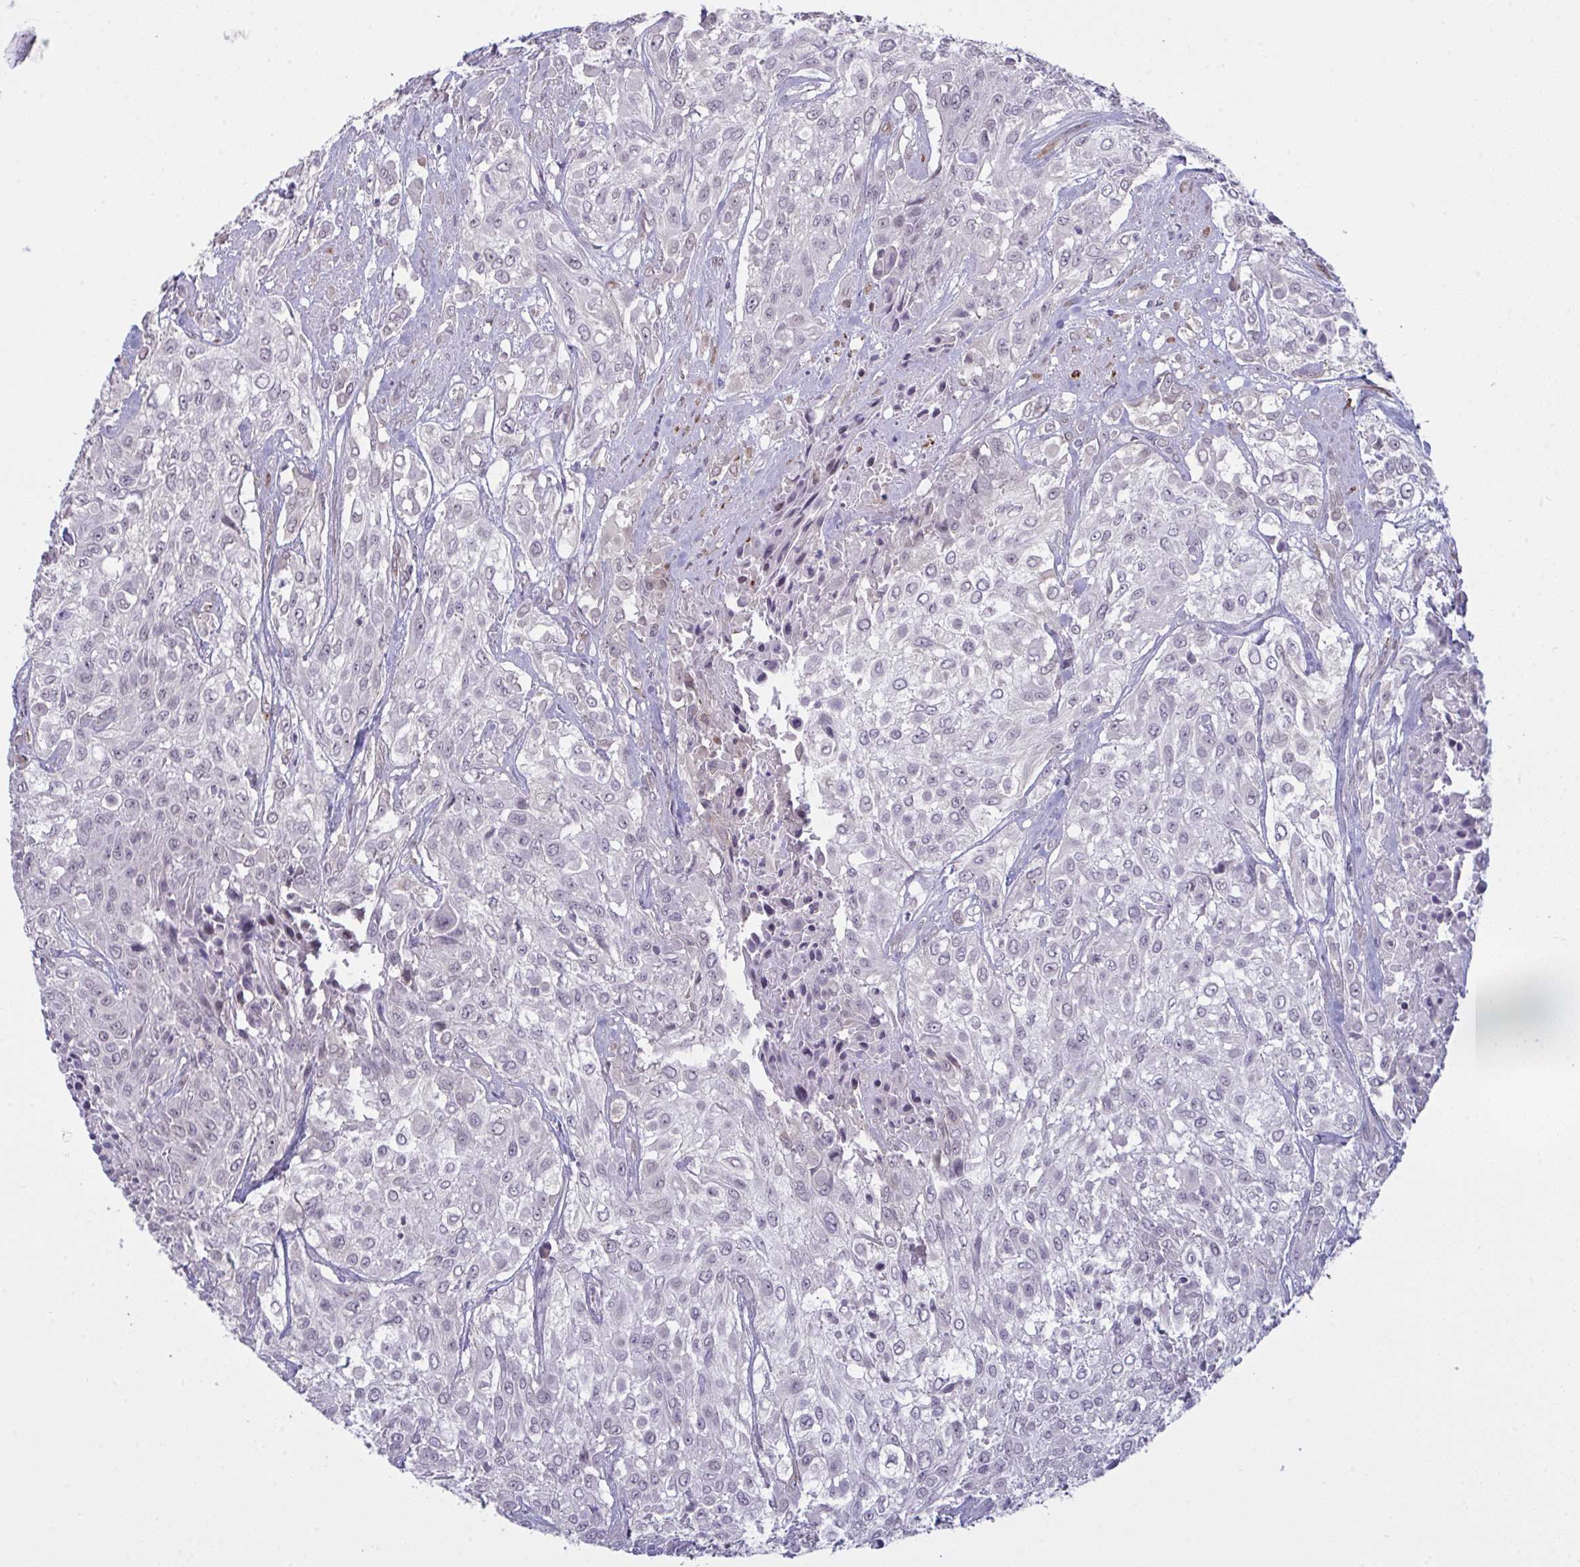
{"staining": {"intensity": "negative", "quantity": "none", "location": "none"}, "tissue": "urothelial cancer", "cell_type": "Tumor cells", "image_type": "cancer", "snomed": [{"axis": "morphology", "description": "Urothelial carcinoma, High grade"}, {"axis": "topography", "description": "Urinary bladder"}], "caption": "A histopathology image of urothelial carcinoma (high-grade) stained for a protein exhibits no brown staining in tumor cells.", "gene": "ZNF784", "patient": {"sex": "male", "age": 57}}